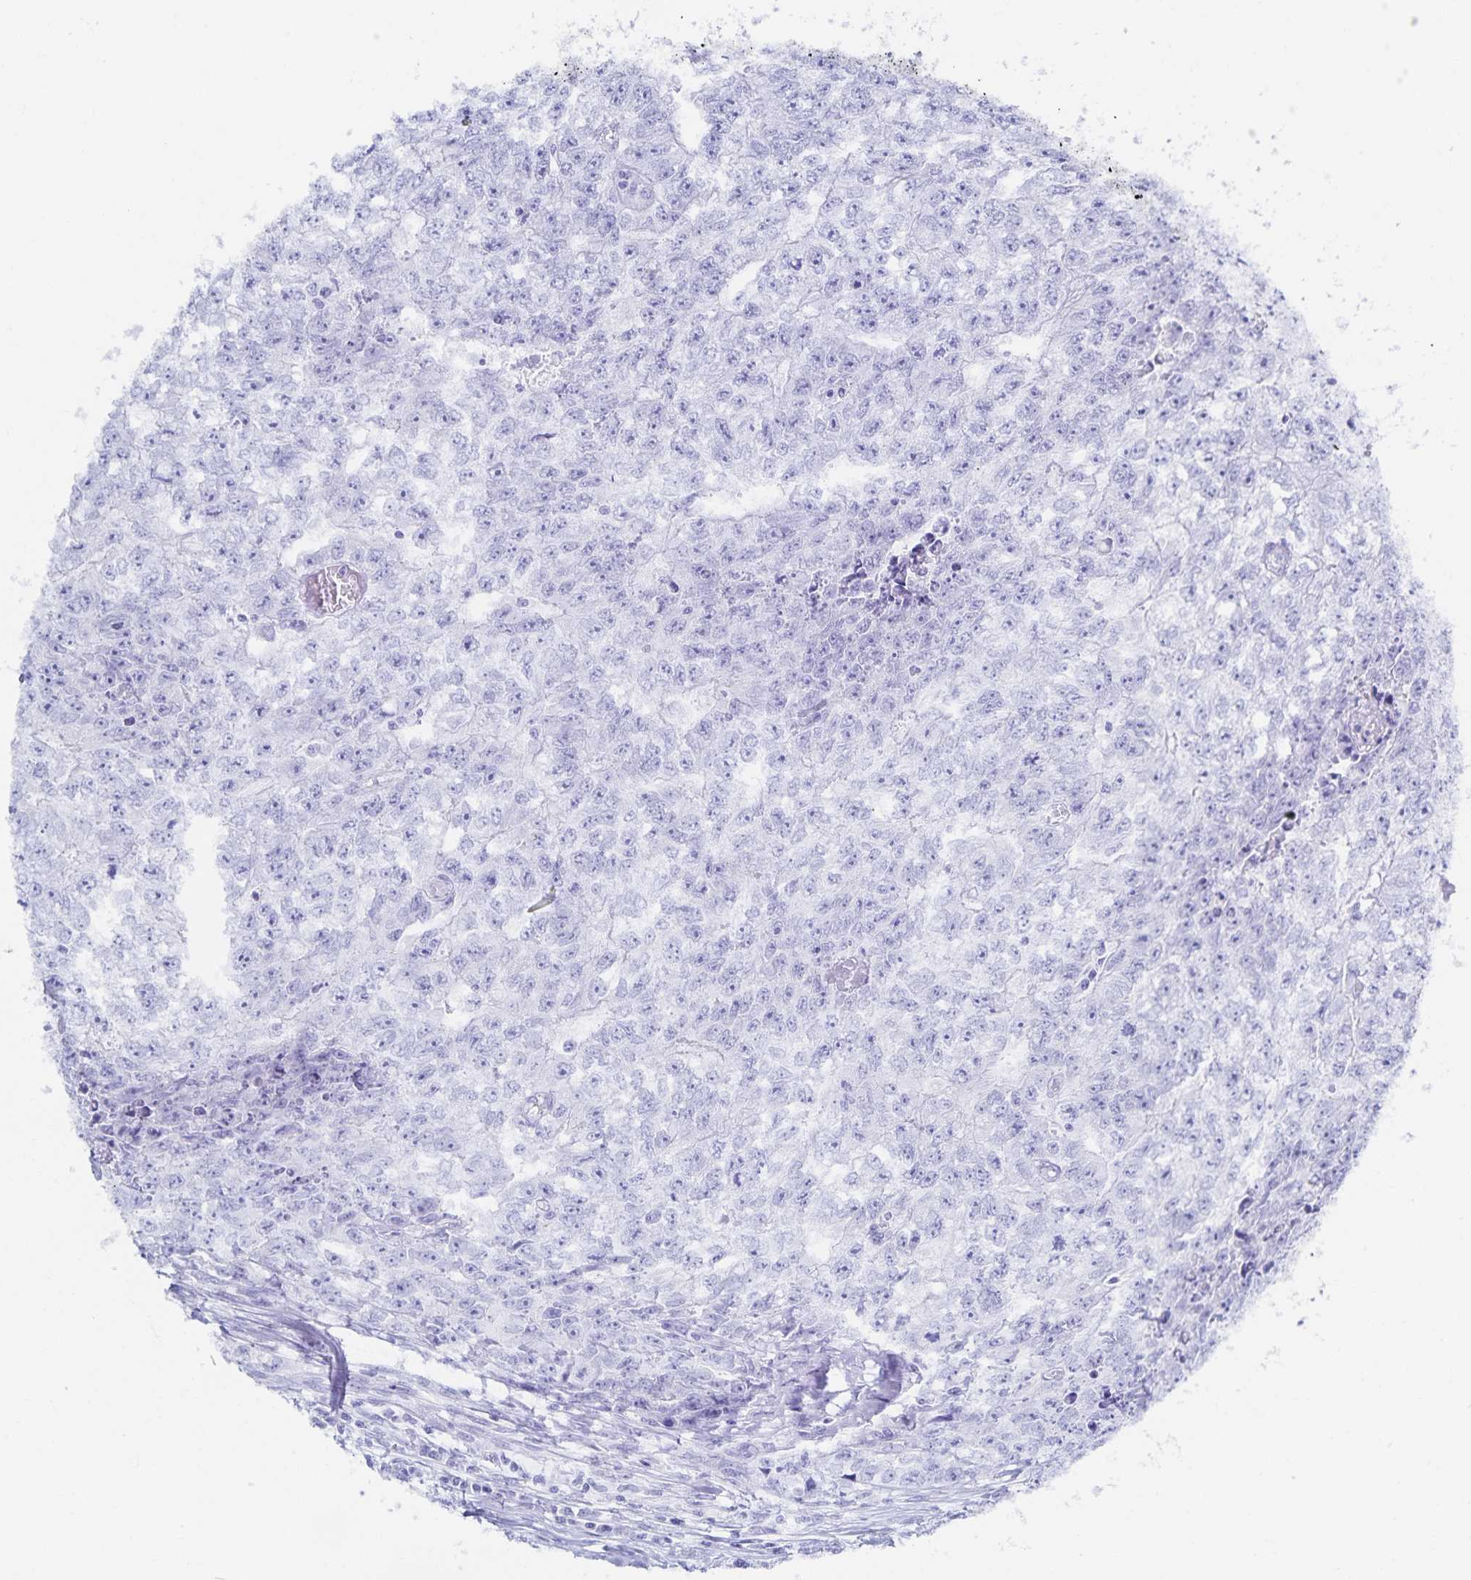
{"staining": {"intensity": "negative", "quantity": "none", "location": "none"}, "tissue": "testis cancer", "cell_type": "Tumor cells", "image_type": "cancer", "snomed": [{"axis": "morphology", "description": "Carcinoma, Embryonal, NOS"}, {"axis": "morphology", "description": "Teratoma, malignant, NOS"}, {"axis": "topography", "description": "Testis"}], "caption": "Immunohistochemistry (IHC) of embryonal carcinoma (testis) demonstrates no positivity in tumor cells.", "gene": "SNTN", "patient": {"sex": "male", "age": 24}}